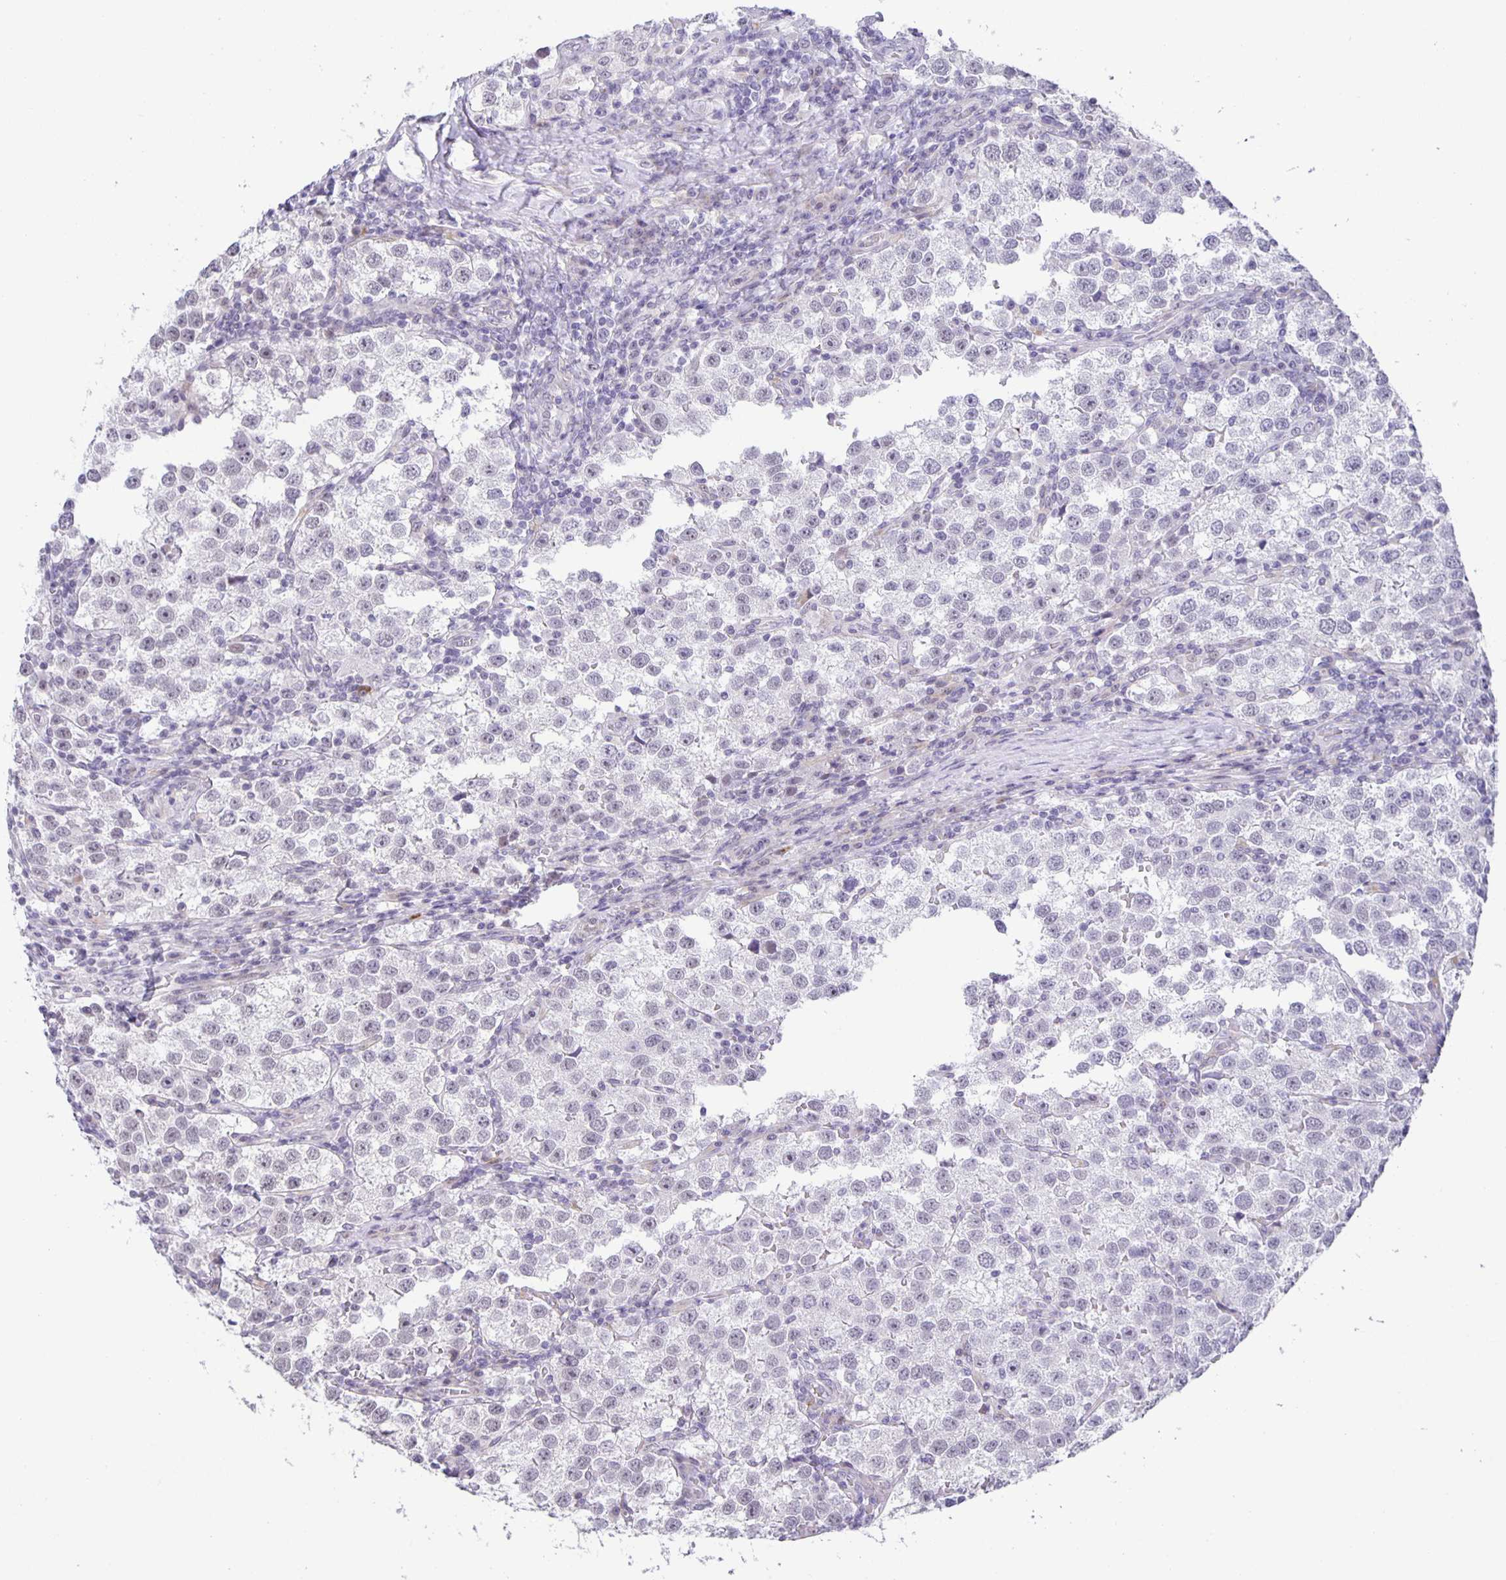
{"staining": {"intensity": "negative", "quantity": "none", "location": "none"}, "tissue": "testis cancer", "cell_type": "Tumor cells", "image_type": "cancer", "snomed": [{"axis": "morphology", "description": "Seminoma, NOS"}, {"axis": "topography", "description": "Testis"}], "caption": "The immunohistochemistry photomicrograph has no significant positivity in tumor cells of testis cancer tissue.", "gene": "PHRF1", "patient": {"sex": "male", "age": 37}}